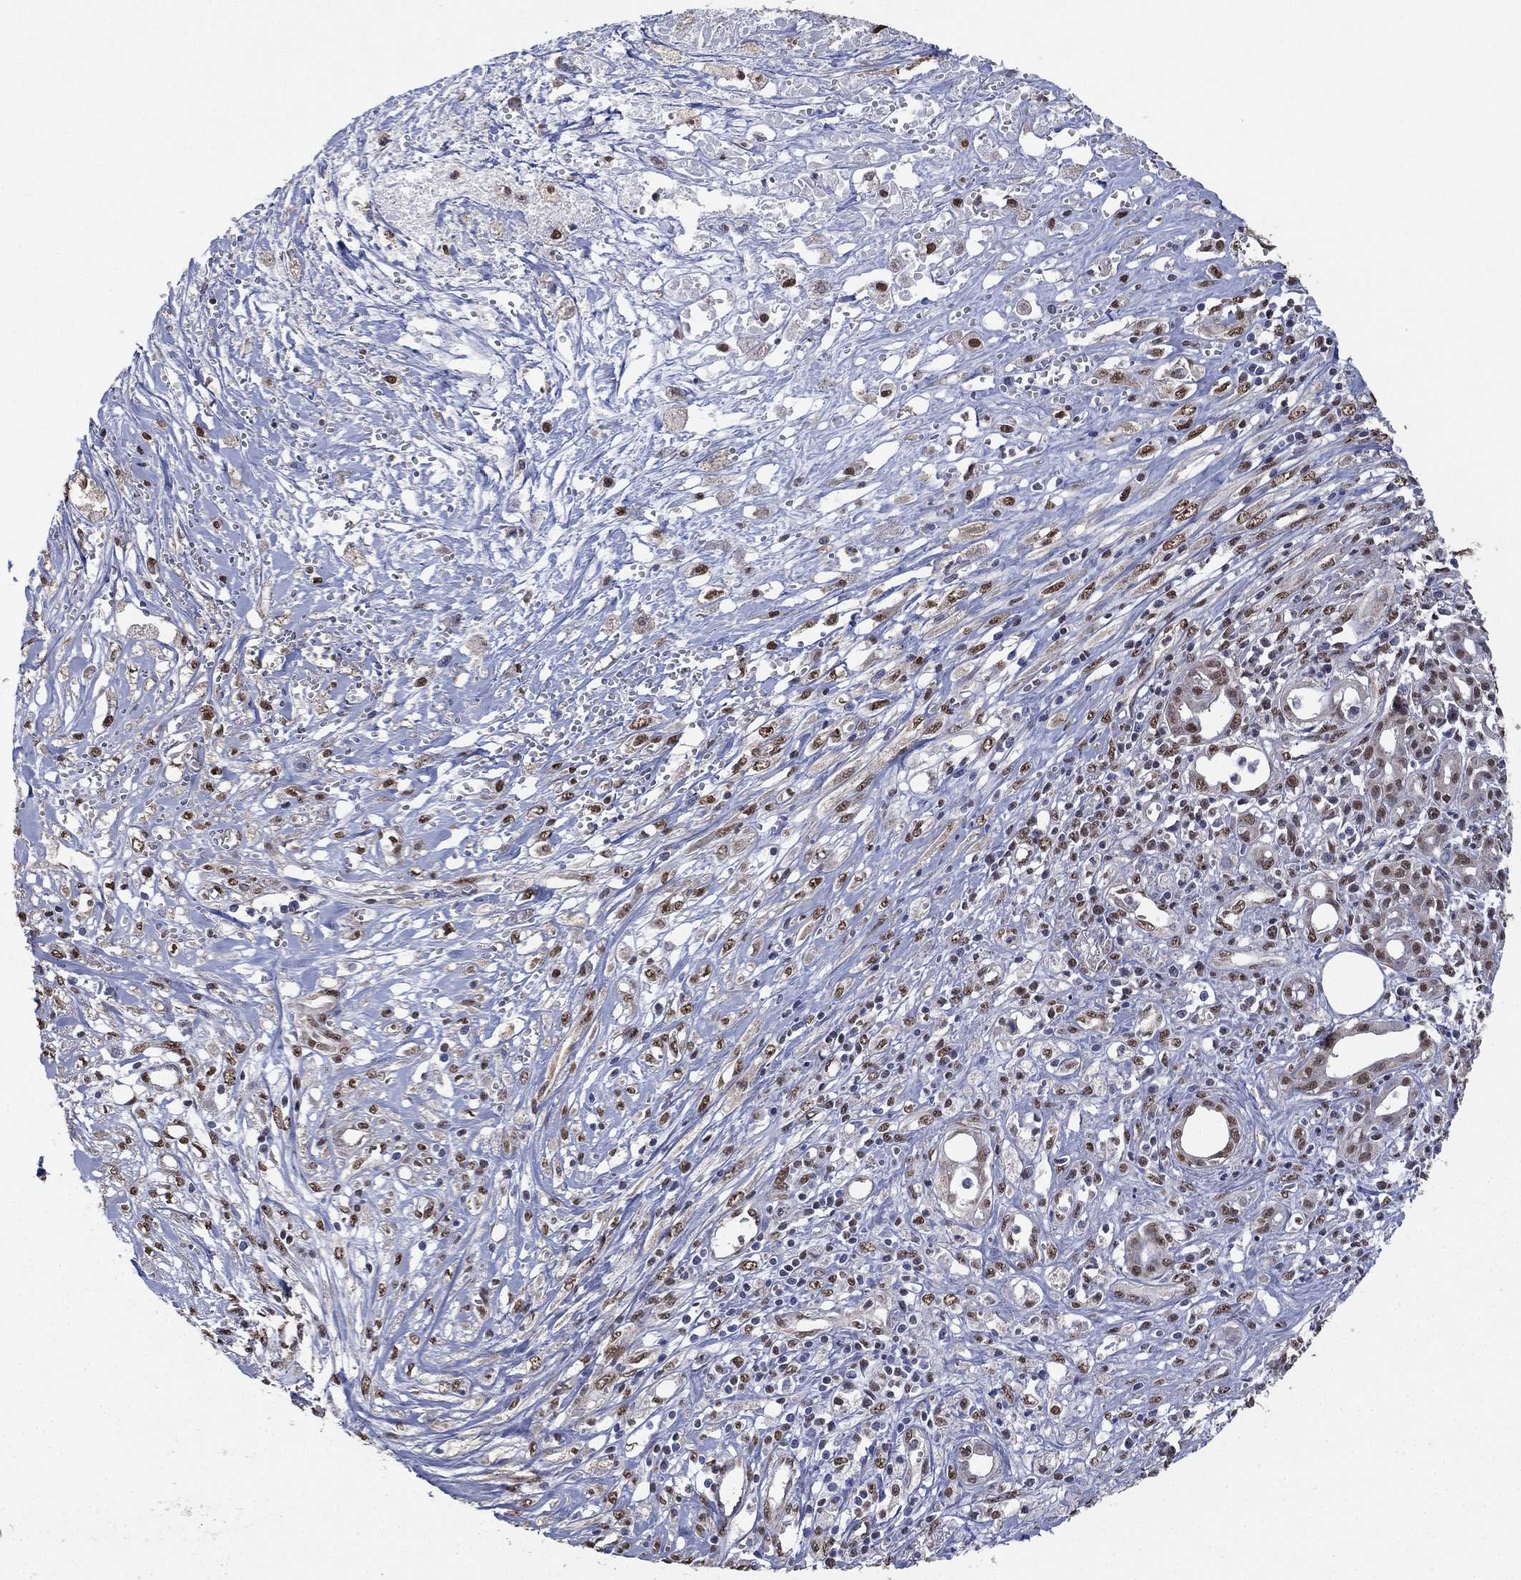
{"staining": {"intensity": "moderate", "quantity": "25%-75%", "location": "nuclear"}, "tissue": "pancreatic cancer", "cell_type": "Tumor cells", "image_type": "cancer", "snomed": [{"axis": "morphology", "description": "Adenocarcinoma, NOS"}, {"axis": "topography", "description": "Pancreas"}], "caption": "A high-resolution micrograph shows IHC staining of pancreatic adenocarcinoma, which reveals moderate nuclear positivity in about 25%-75% of tumor cells.", "gene": "ALDH7A1", "patient": {"sex": "male", "age": 71}}